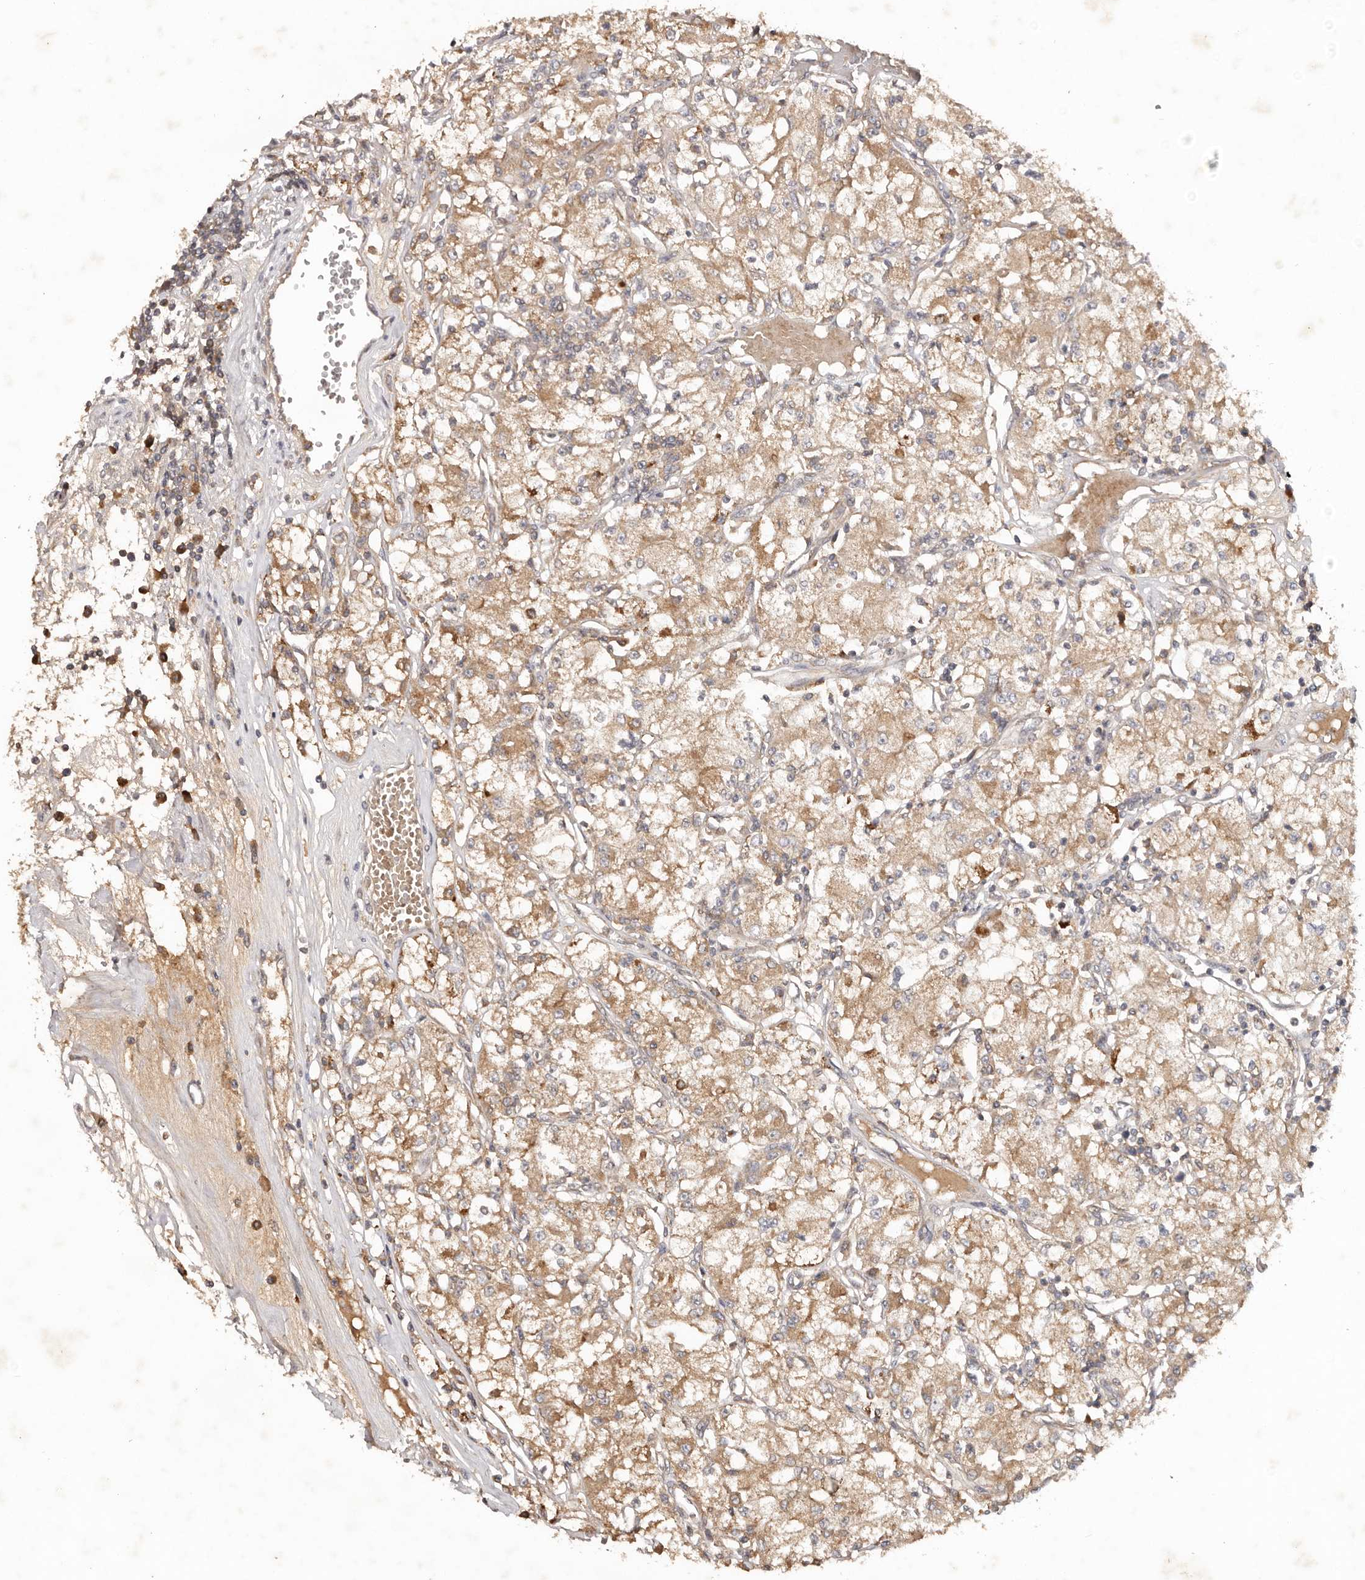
{"staining": {"intensity": "moderate", "quantity": ">75%", "location": "cytoplasmic/membranous"}, "tissue": "renal cancer", "cell_type": "Tumor cells", "image_type": "cancer", "snomed": [{"axis": "morphology", "description": "Adenocarcinoma, NOS"}, {"axis": "topography", "description": "Kidney"}], "caption": "IHC image of adenocarcinoma (renal) stained for a protein (brown), which reveals medium levels of moderate cytoplasmic/membranous staining in approximately >75% of tumor cells.", "gene": "PKIB", "patient": {"sex": "female", "age": 59}}